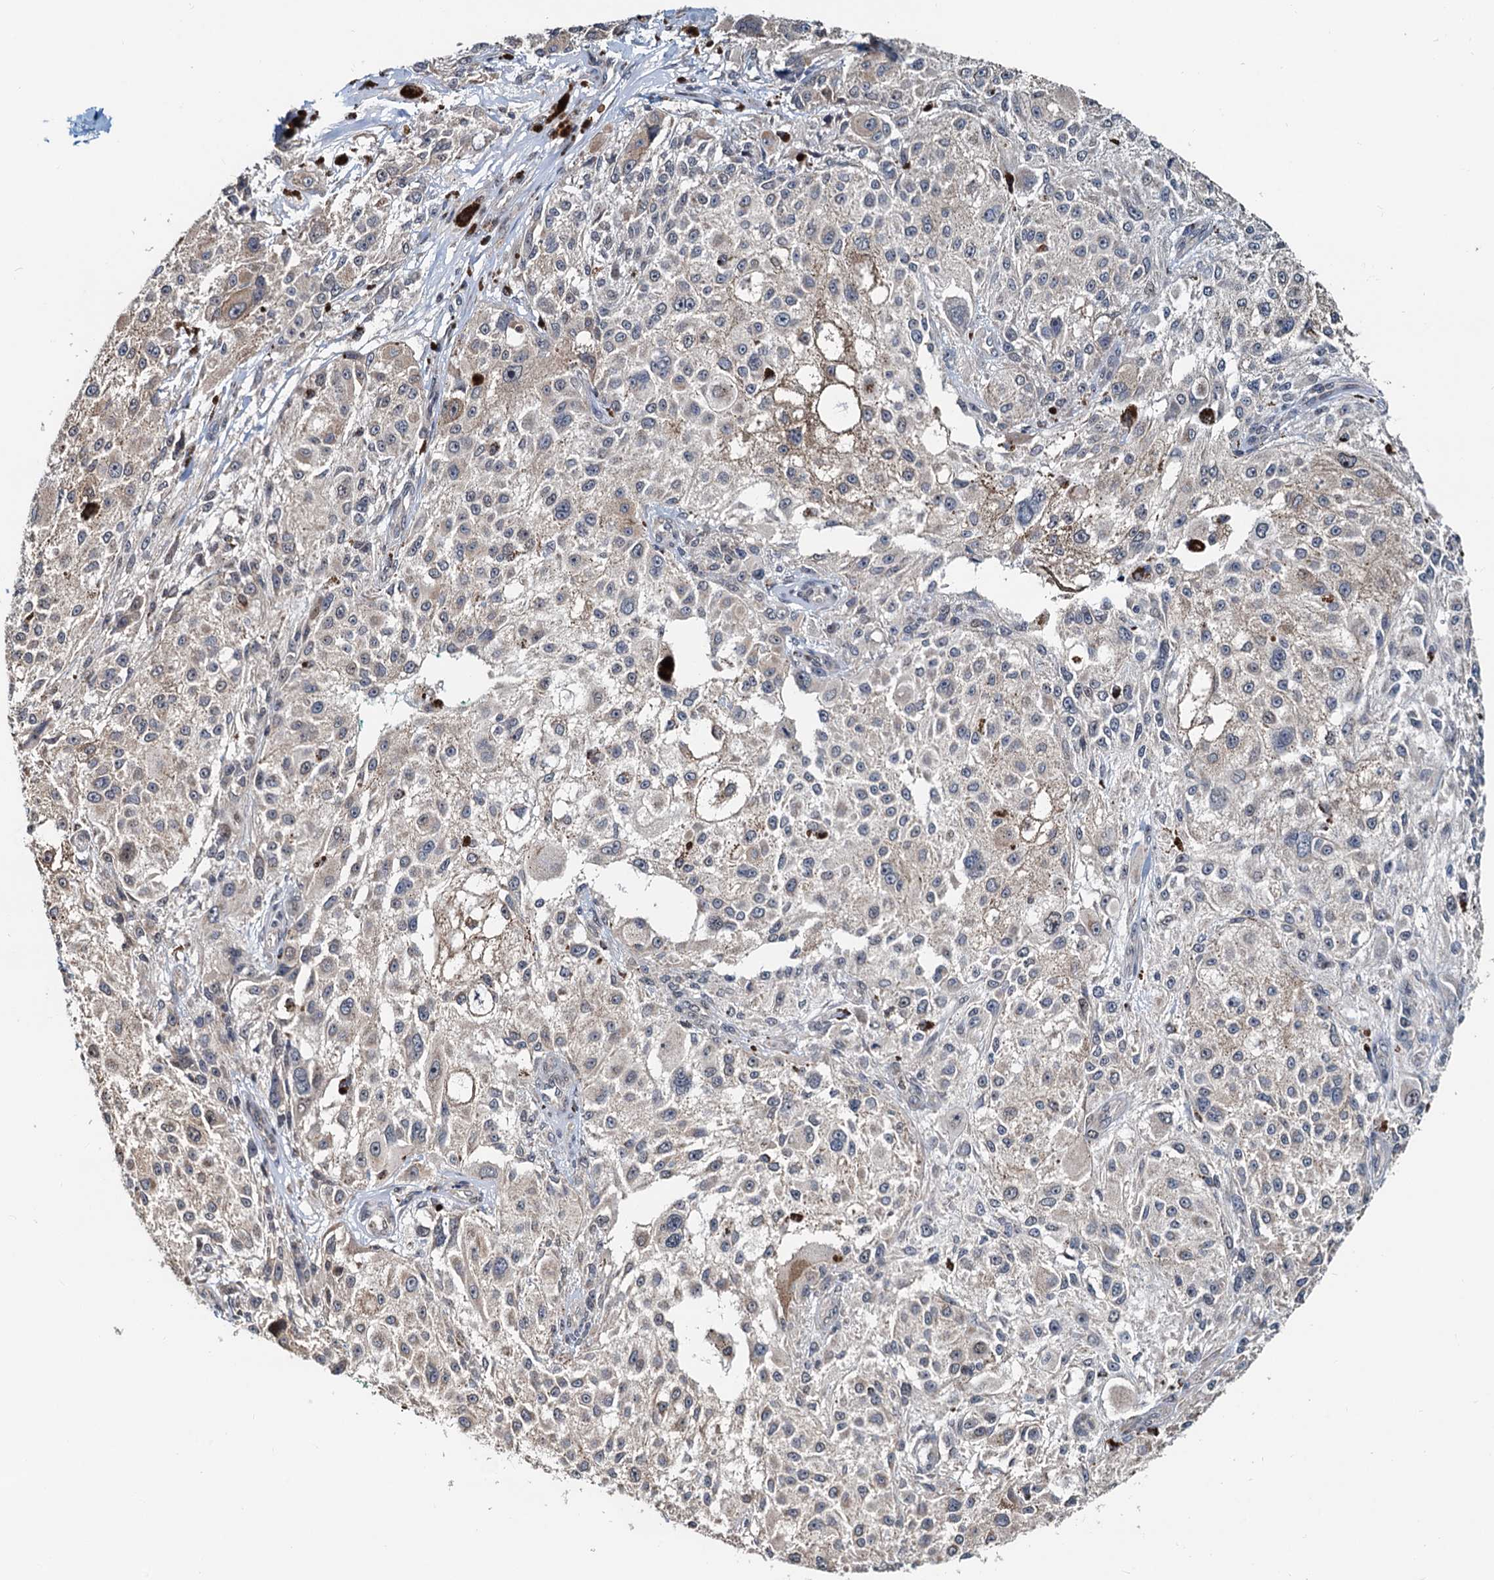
{"staining": {"intensity": "negative", "quantity": "none", "location": "none"}, "tissue": "melanoma", "cell_type": "Tumor cells", "image_type": "cancer", "snomed": [{"axis": "morphology", "description": "Necrosis, NOS"}, {"axis": "morphology", "description": "Malignant melanoma, NOS"}, {"axis": "topography", "description": "Skin"}], "caption": "IHC histopathology image of neoplastic tissue: melanoma stained with DAB exhibits no significant protein positivity in tumor cells.", "gene": "MCMBP", "patient": {"sex": "female", "age": 87}}